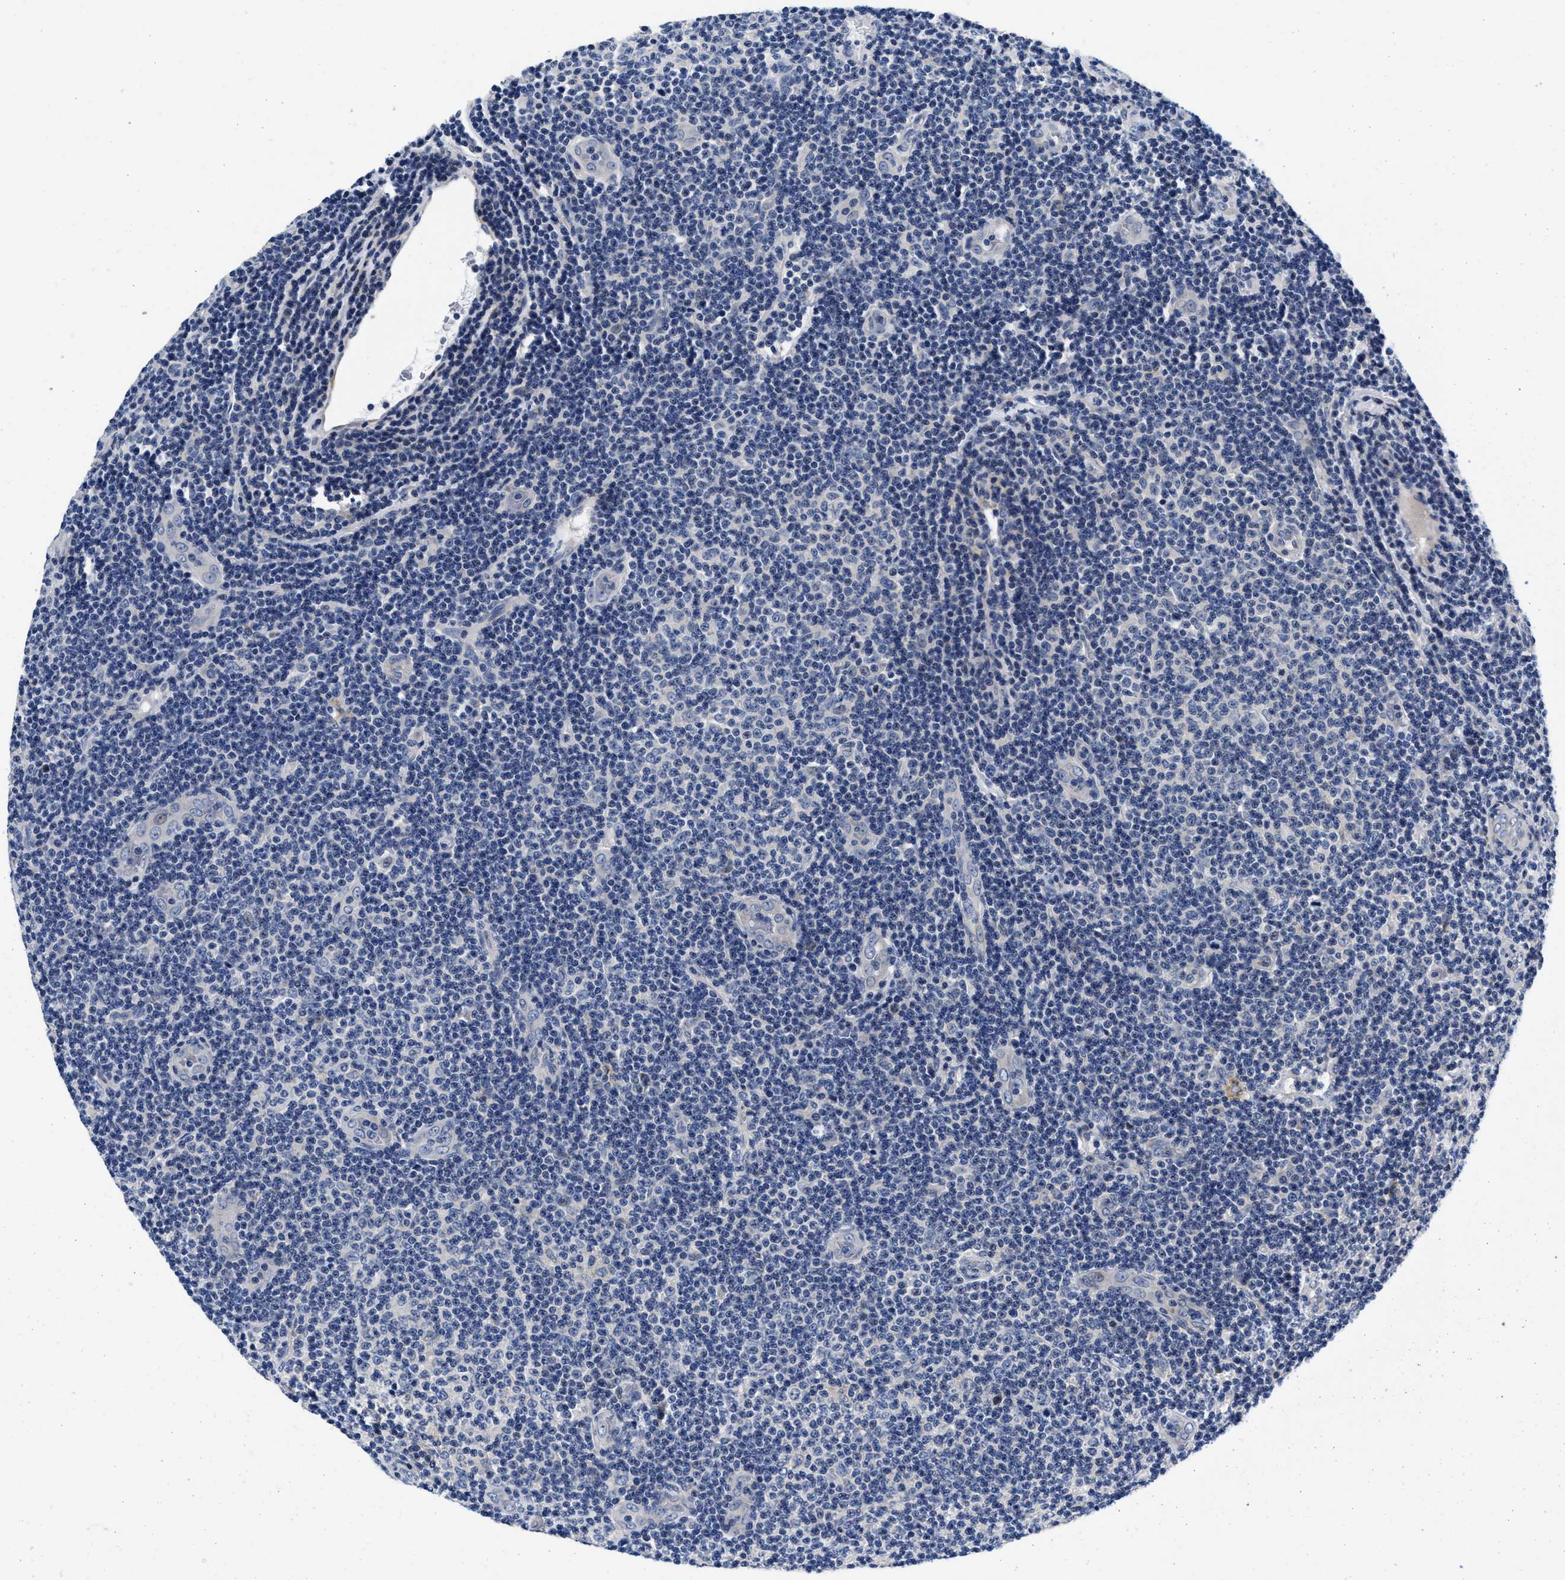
{"staining": {"intensity": "negative", "quantity": "none", "location": "none"}, "tissue": "lymphoma", "cell_type": "Tumor cells", "image_type": "cancer", "snomed": [{"axis": "morphology", "description": "Malignant lymphoma, non-Hodgkin's type, Low grade"}, {"axis": "topography", "description": "Lymph node"}], "caption": "This micrograph is of malignant lymphoma, non-Hodgkin's type (low-grade) stained with immunohistochemistry (IHC) to label a protein in brown with the nuclei are counter-stained blue. There is no positivity in tumor cells.", "gene": "LAD1", "patient": {"sex": "male", "age": 83}}